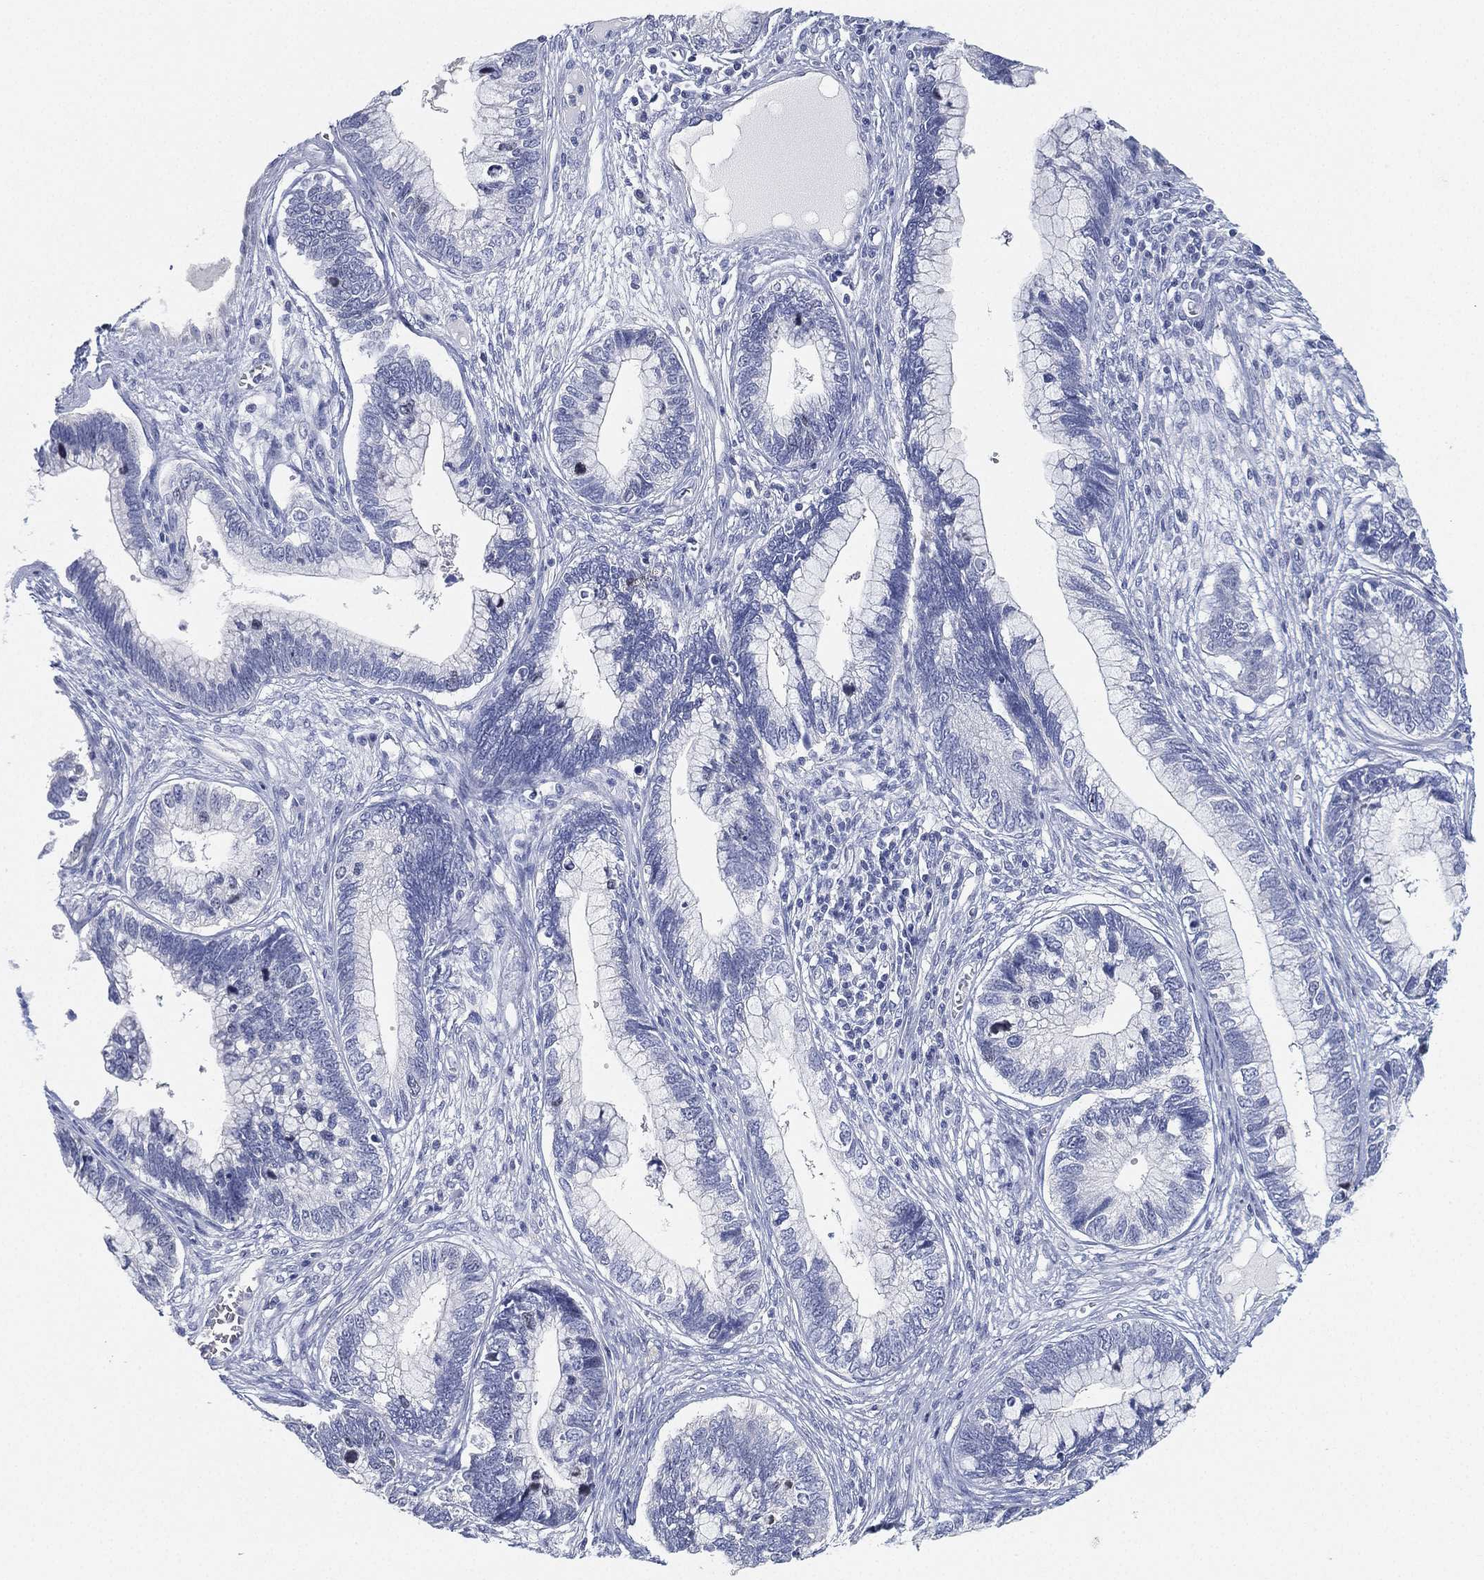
{"staining": {"intensity": "negative", "quantity": "none", "location": "none"}, "tissue": "cervical cancer", "cell_type": "Tumor cells", "image_type": "cancer", "snomed": [{"axis": "morphology", "description": "Adenocarcinoma, NOS"}, {"axis": "topography", "description": "Cervix"}], "caption": "Tumor cells are negative for brown protein staining in cervical cancer (adenocarcinoma). (Brightfield microscopy of DAB (3,3'-diaminobenzidine) immunohistochemistry at high magnification).", "gene": "FAM187B", "patient": {"sex": "female", "age": 44}}